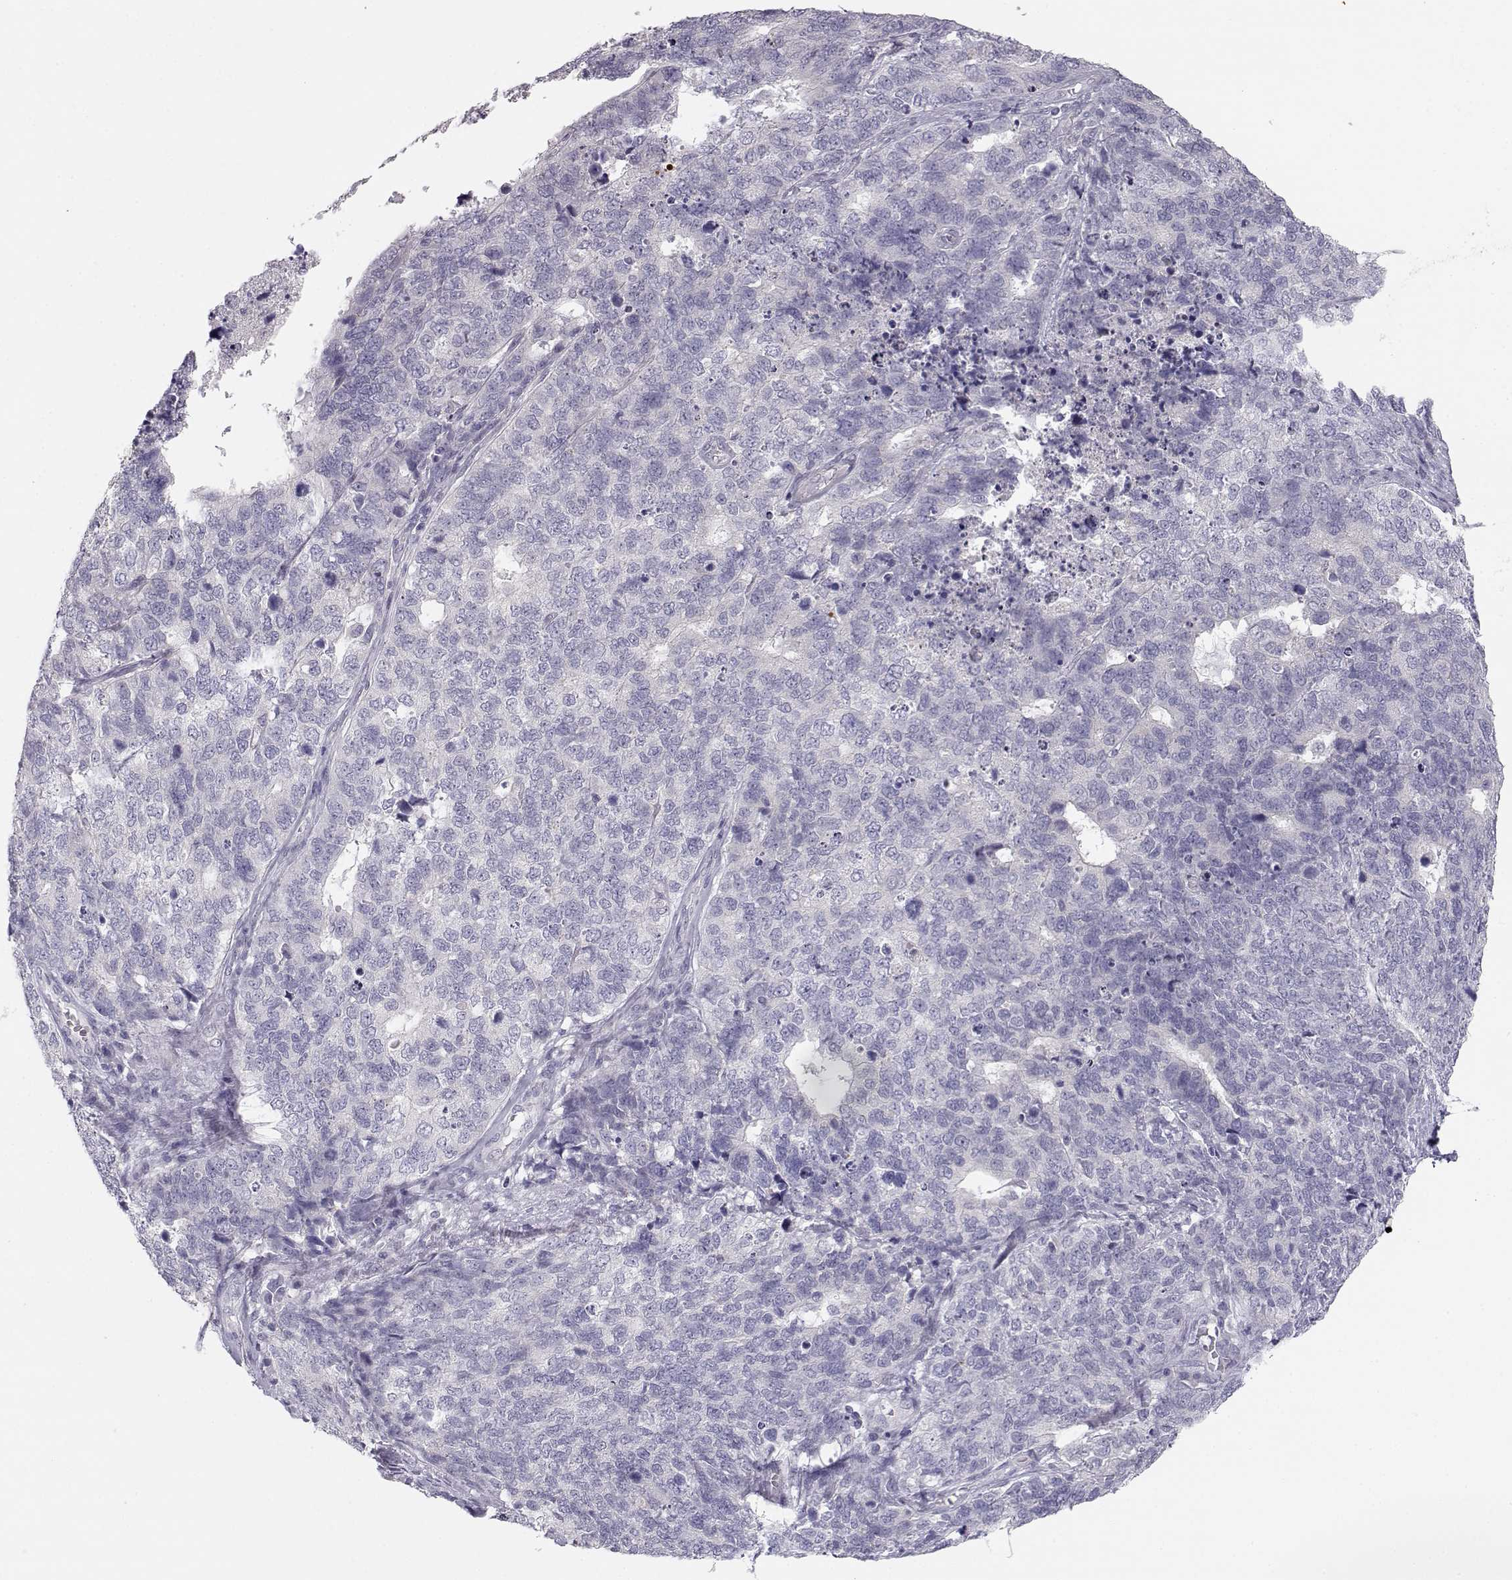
{"staining": {"intensity": "negative", "quantity": "none", "location": "none"}, "tissue": "cervical cancer", "cell_type": "Tumor cells", "image_type": "cancer", "snomed": [{"axis": "morphology", "description": "Squamous cell carcinoma, NOS"}, {"axis": "topography", "description": "Cervix"}], "caption": "Tumor cells are negative for protein expression in human cervical squamous cell carcinoma.", "gene": "MYCBPAP", "patient": {"sex": "female", "age": 63}}